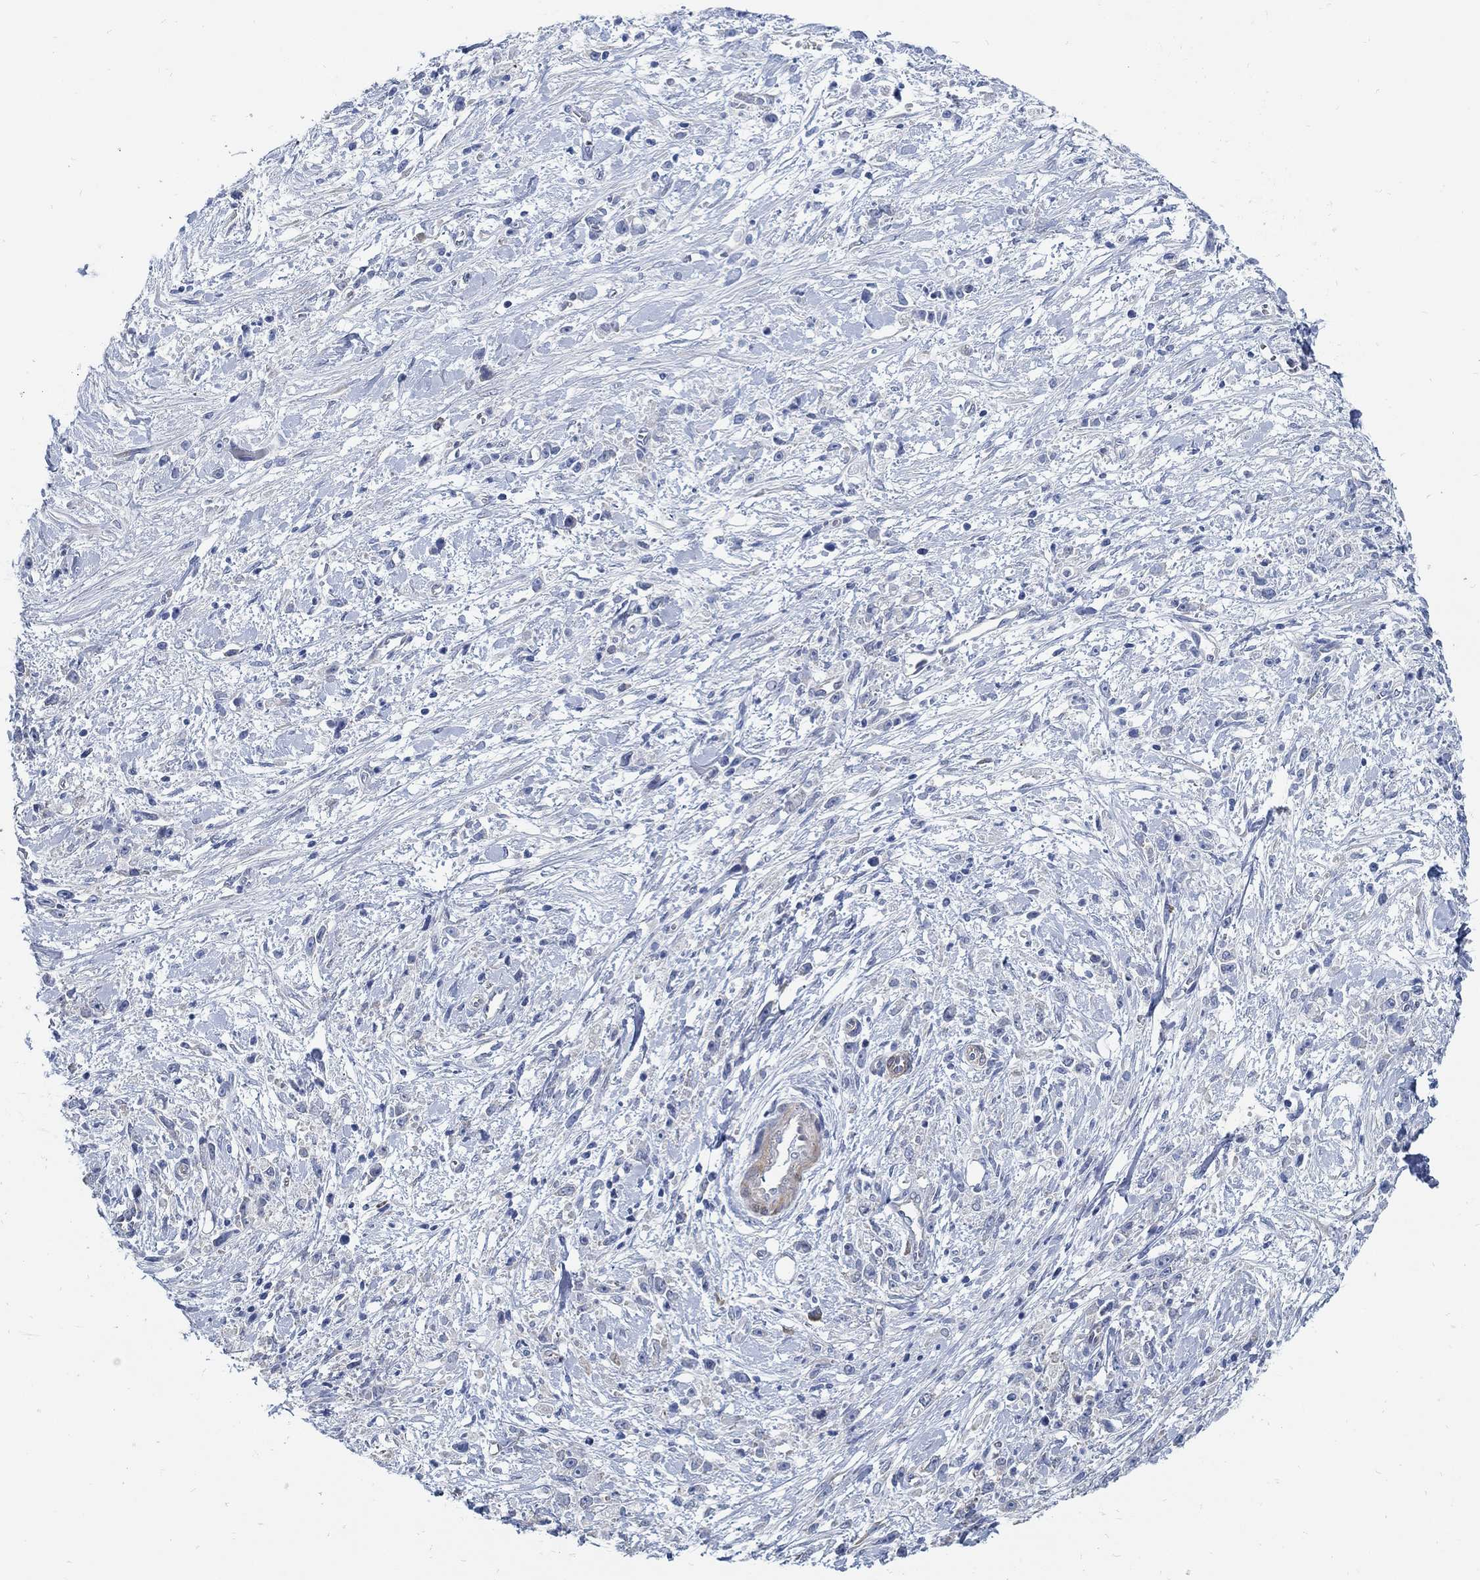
{"staining": {"intensity": "negative", "quantity": "none", "location": "none"}, "tissue": "stomach cancer", "cell_type": "Tumor cells", "image_type": "cancer", "snomed": [{"axis": "morphology", "description": "Adenocarcinoma, NOS"}, {"axis": "topography", "description": "Stomach"}], "caption": "The photomicrograph shows no staining of tumor cells in adenocarcinoma (stomach).", "gene": "C15orf39", "patient": {"sex": "female", "age": 59}}